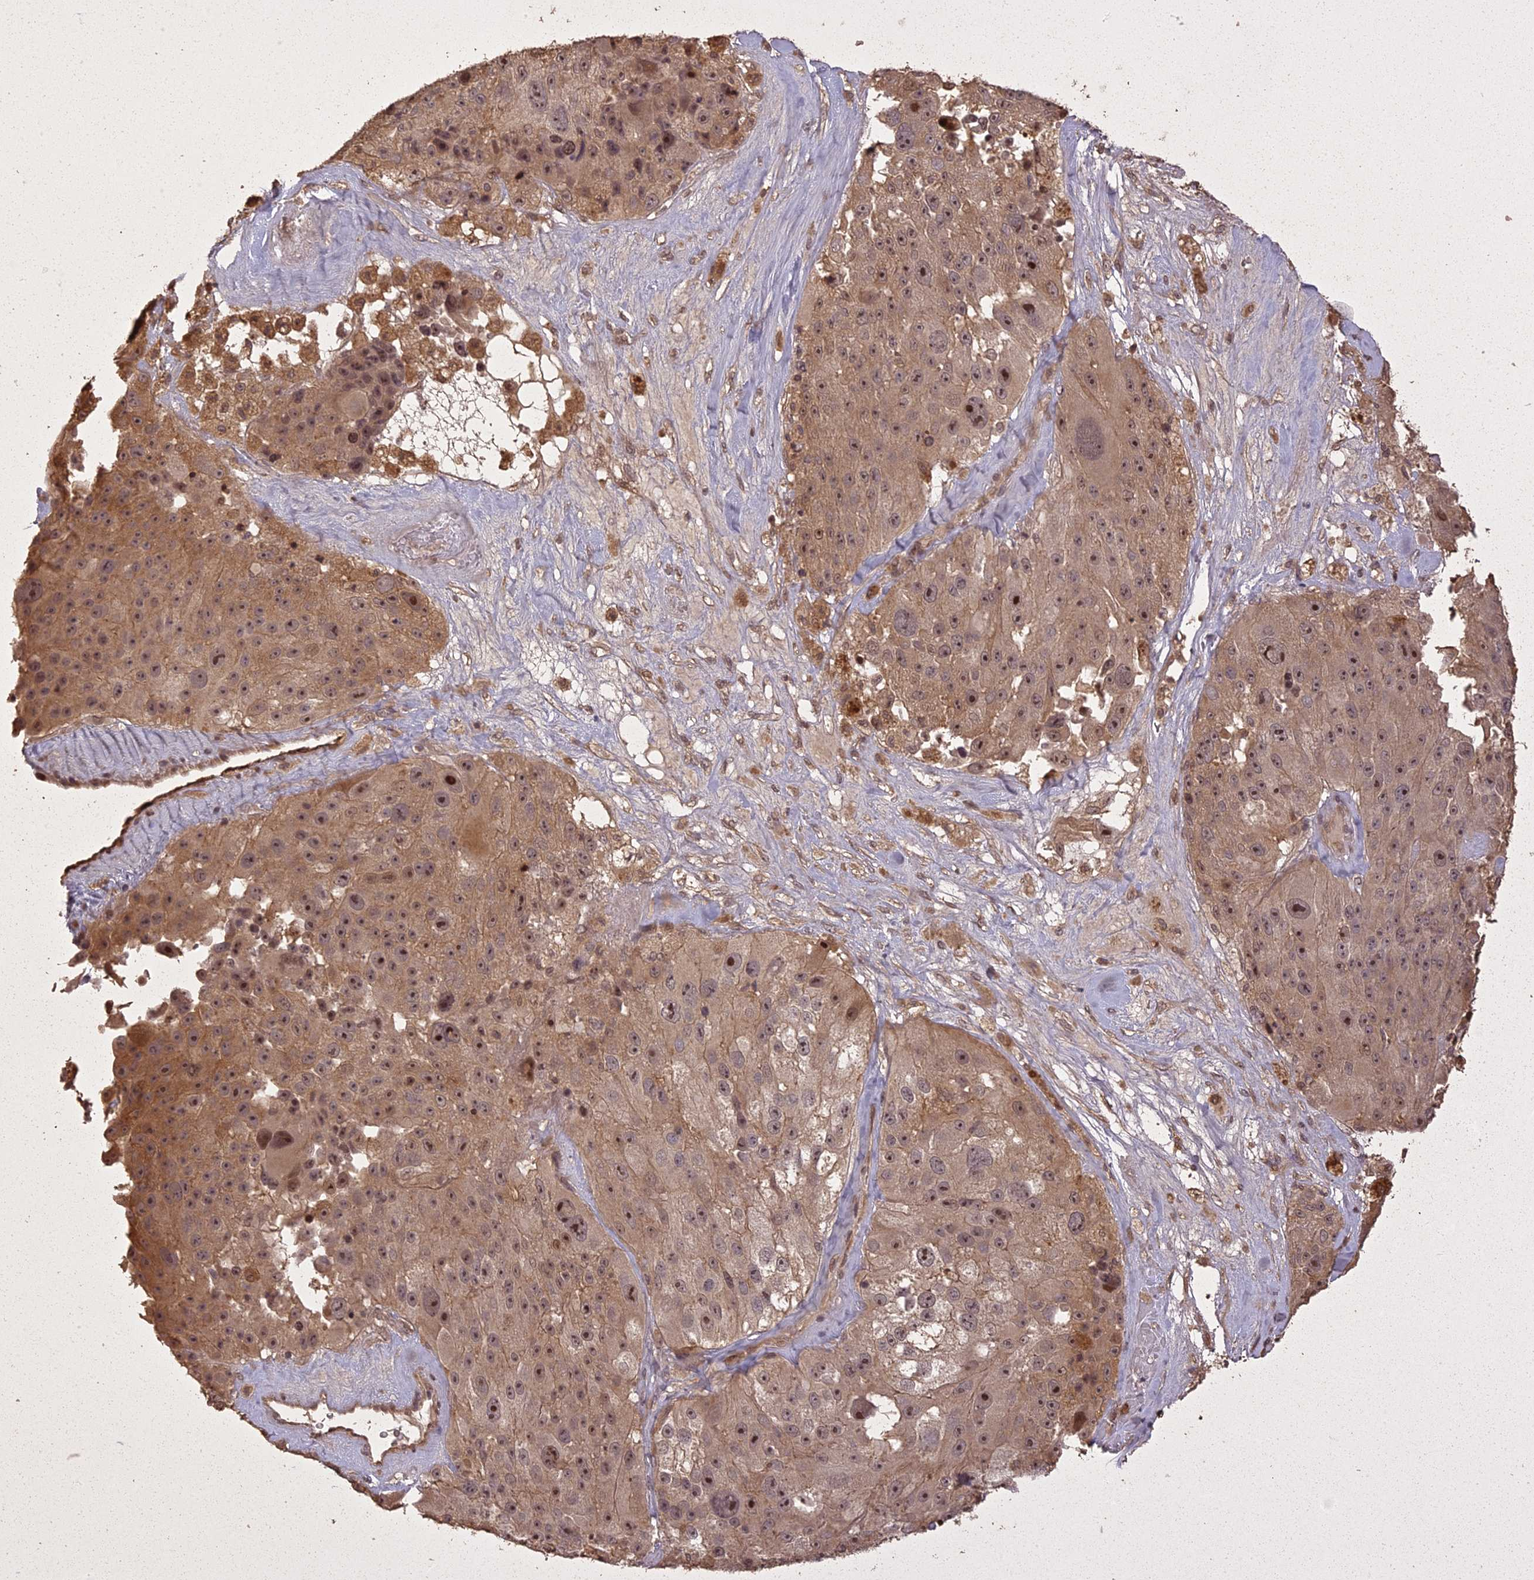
{"staining": {"intensity": "moderate", "quantity": ">75%", "location": "cytoplasmic/membranous,nuclear"}, "tissue": "melanoma", "cell_type": "Tumor cells", "image_type": "cancer", "snomed": [{"axis": "morphology", "description": "Malignant melanoma, Metastatic site"}, {"axis": "topography", "description": "Lymph node"}], "caption": "Malignant melanoma (metastatic site) stained with a protein marker shows moderate staining in tumor cells.", "gene": "LIN37", "patient": {"sex": "male", "age": 62}}